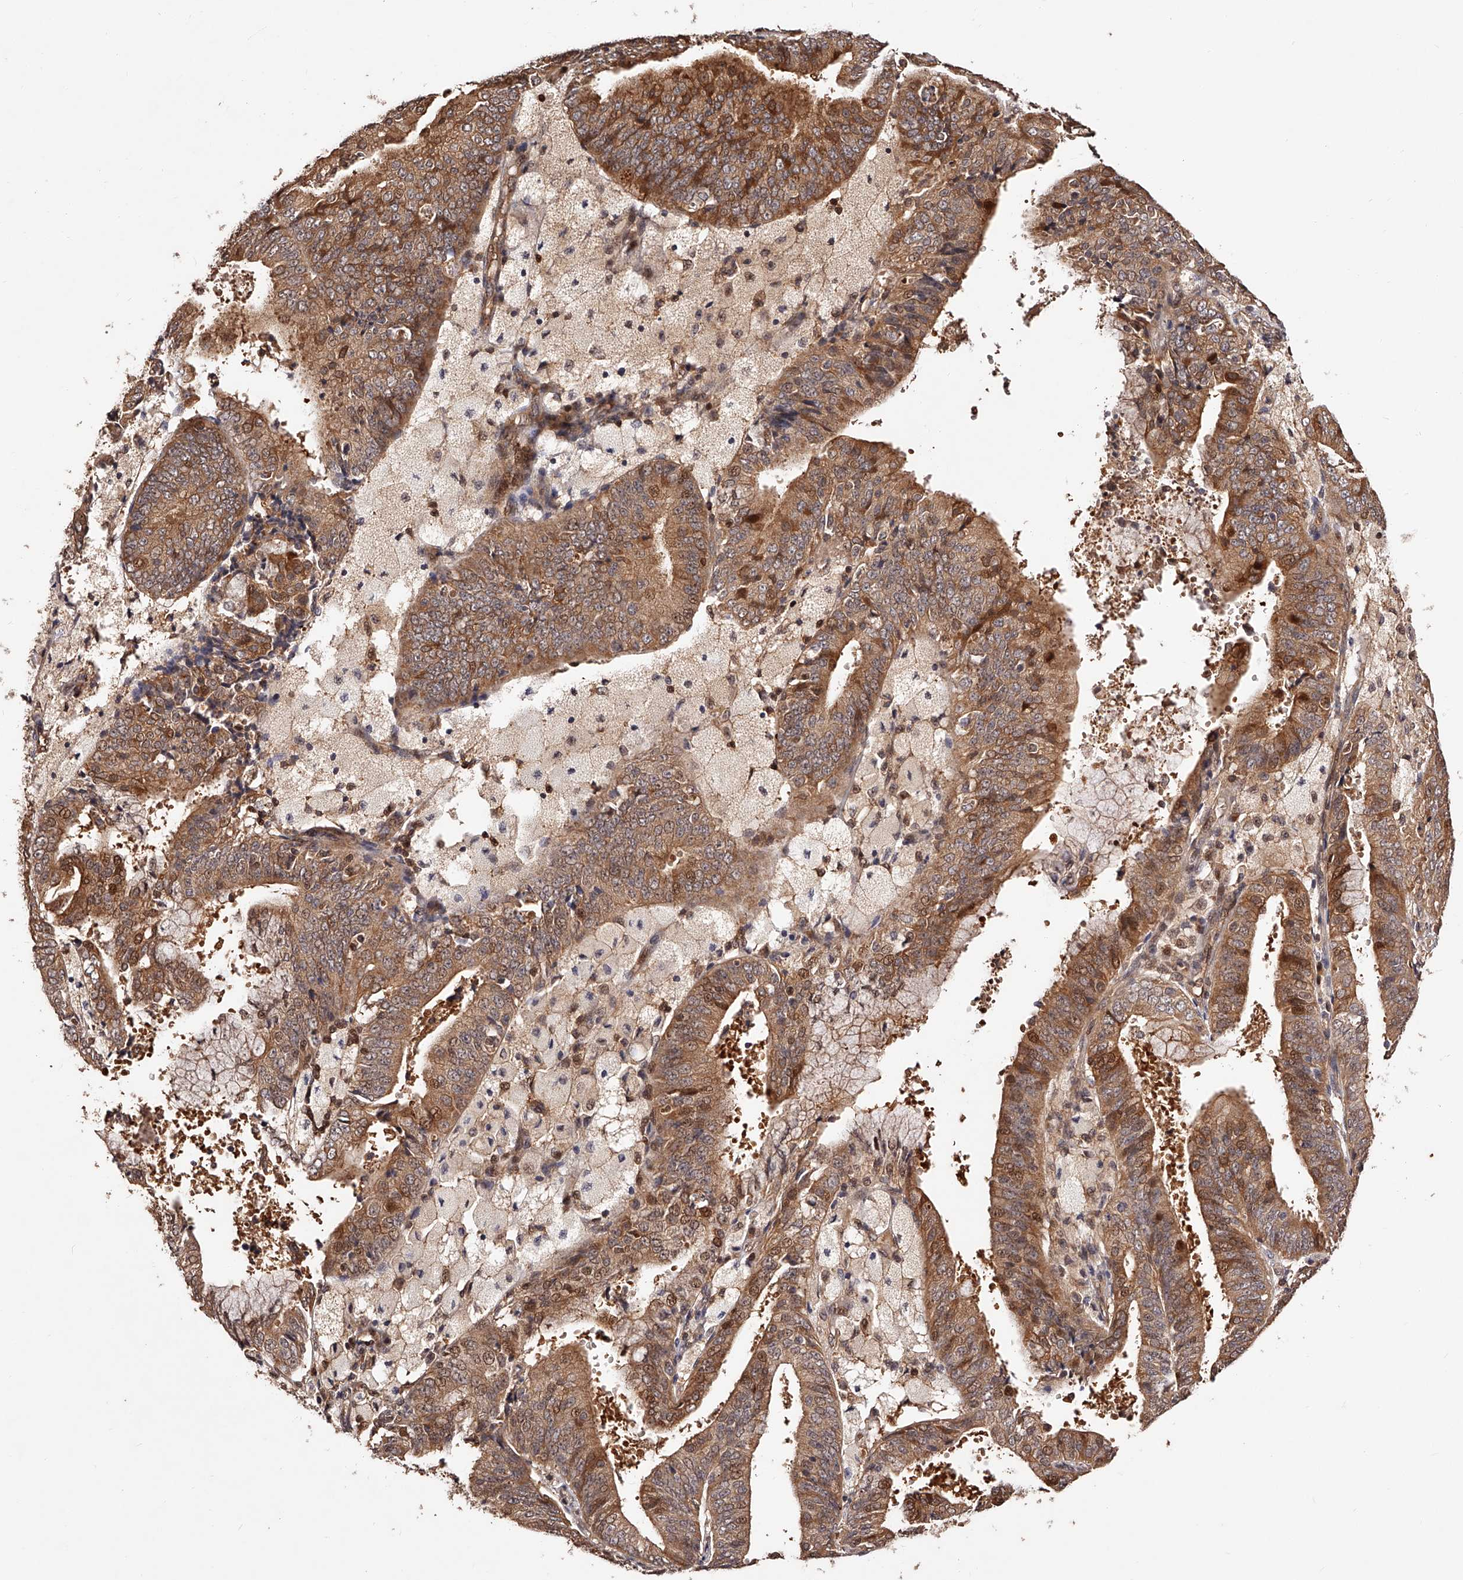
{"staining": {"intensity": "moderate", "quantity": ">75%", "location": "cytoplasmic/membranous,nuclear"}, "tissue": "endometrial cancer", "cell_type": "Tumor cells", "image_type": "cancer", "snomed": [{"axis": "morphology", "description": "Adenocarcinoma, NOS"}, {"axis": "topography", "description": "Endometrium"}], "caption": "Human endometrial adenocarcinoma stained with a protein marker demonstrates moderate staining in tumor cells.", "gene": "CUL7", "patient": {"sex": "female", "age": 63}}